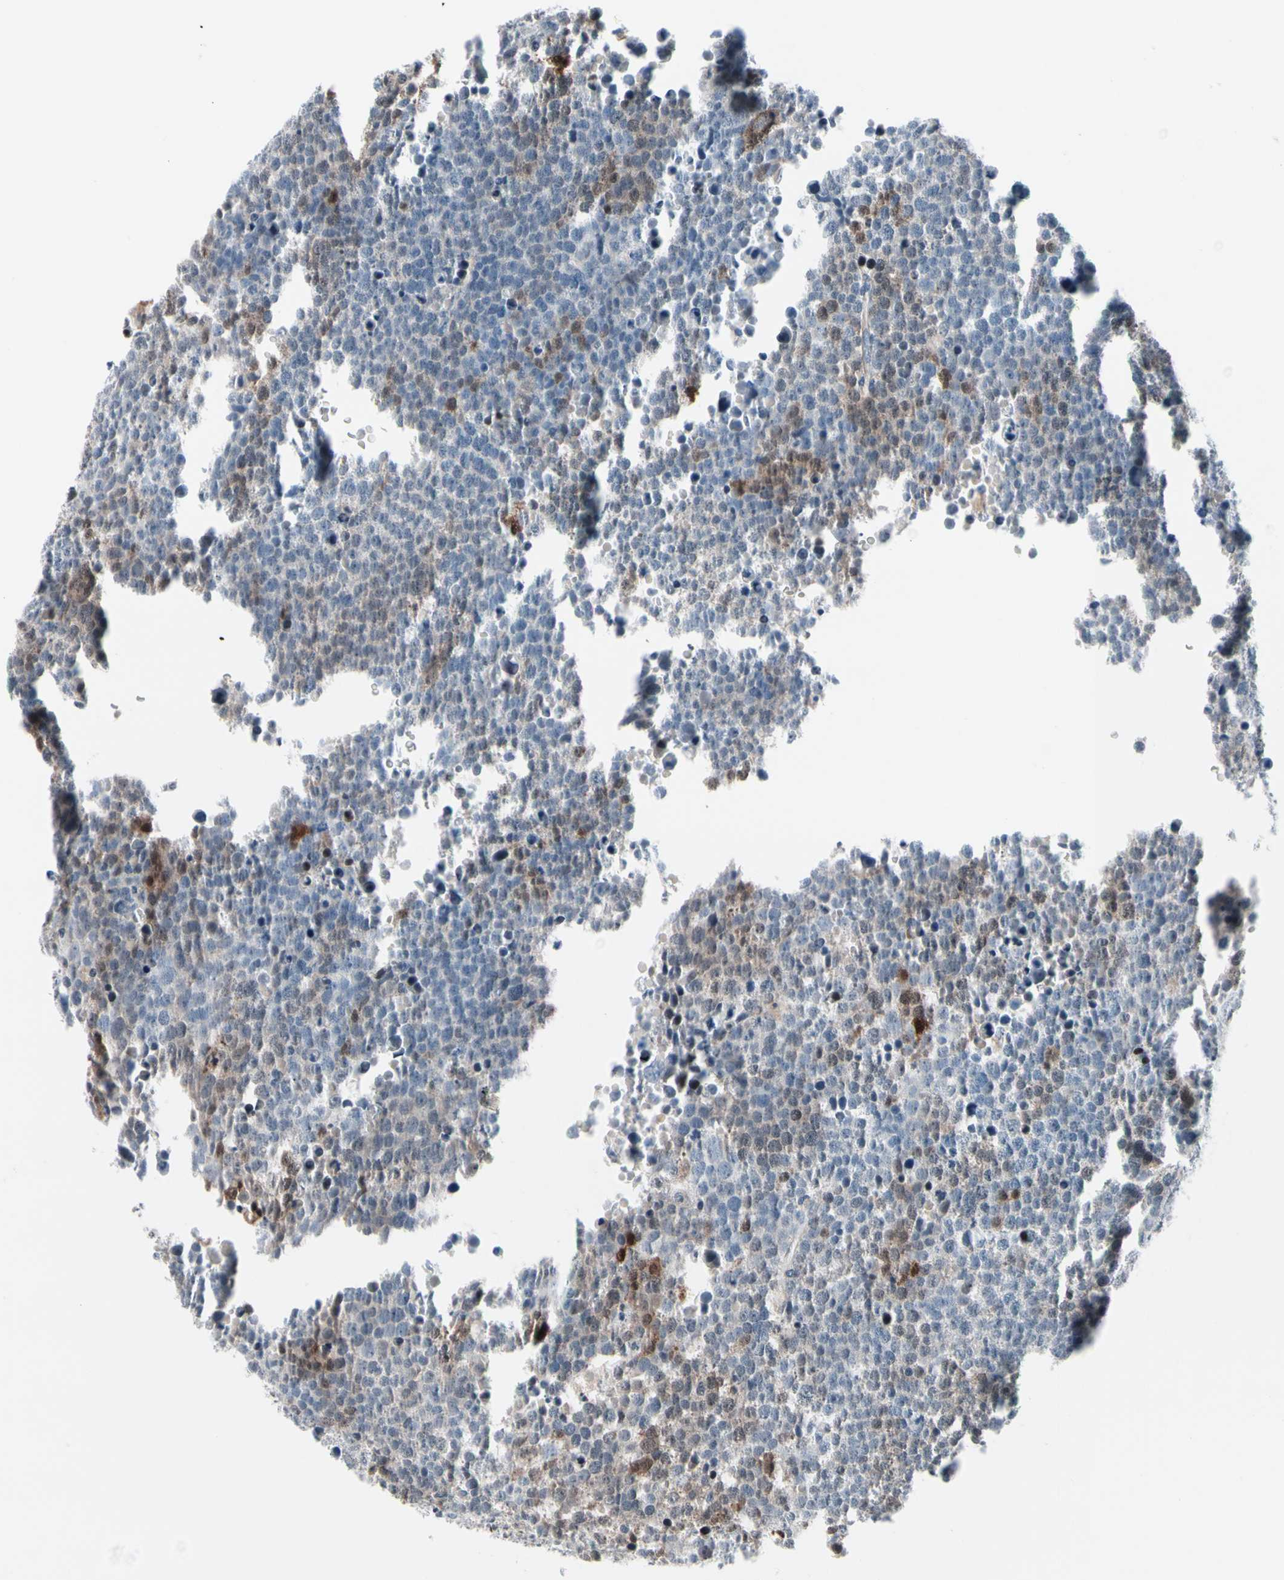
{"staining": {"intensity": "moderate", "quantity": "25%-75%", "location": "cytoplasmic/membranous"}, "tissue": "testis cancer", "cell_type": "Tumor cells", "image_type": "cancer", "snomed": [{"axis": "morphology", "description": "Seminoma, NOS"}, {"axis": "topography", "description": "Testis"}], "caption": "This photomicrograph demonstrates immunohistochemistry staining of testis cancer, with medium moderate cytoplasmic/membranous positivity in approximately 25%-75% of tumor cells.", "gene": "TXN", "patient": {"sex": "male", "age": 71}}